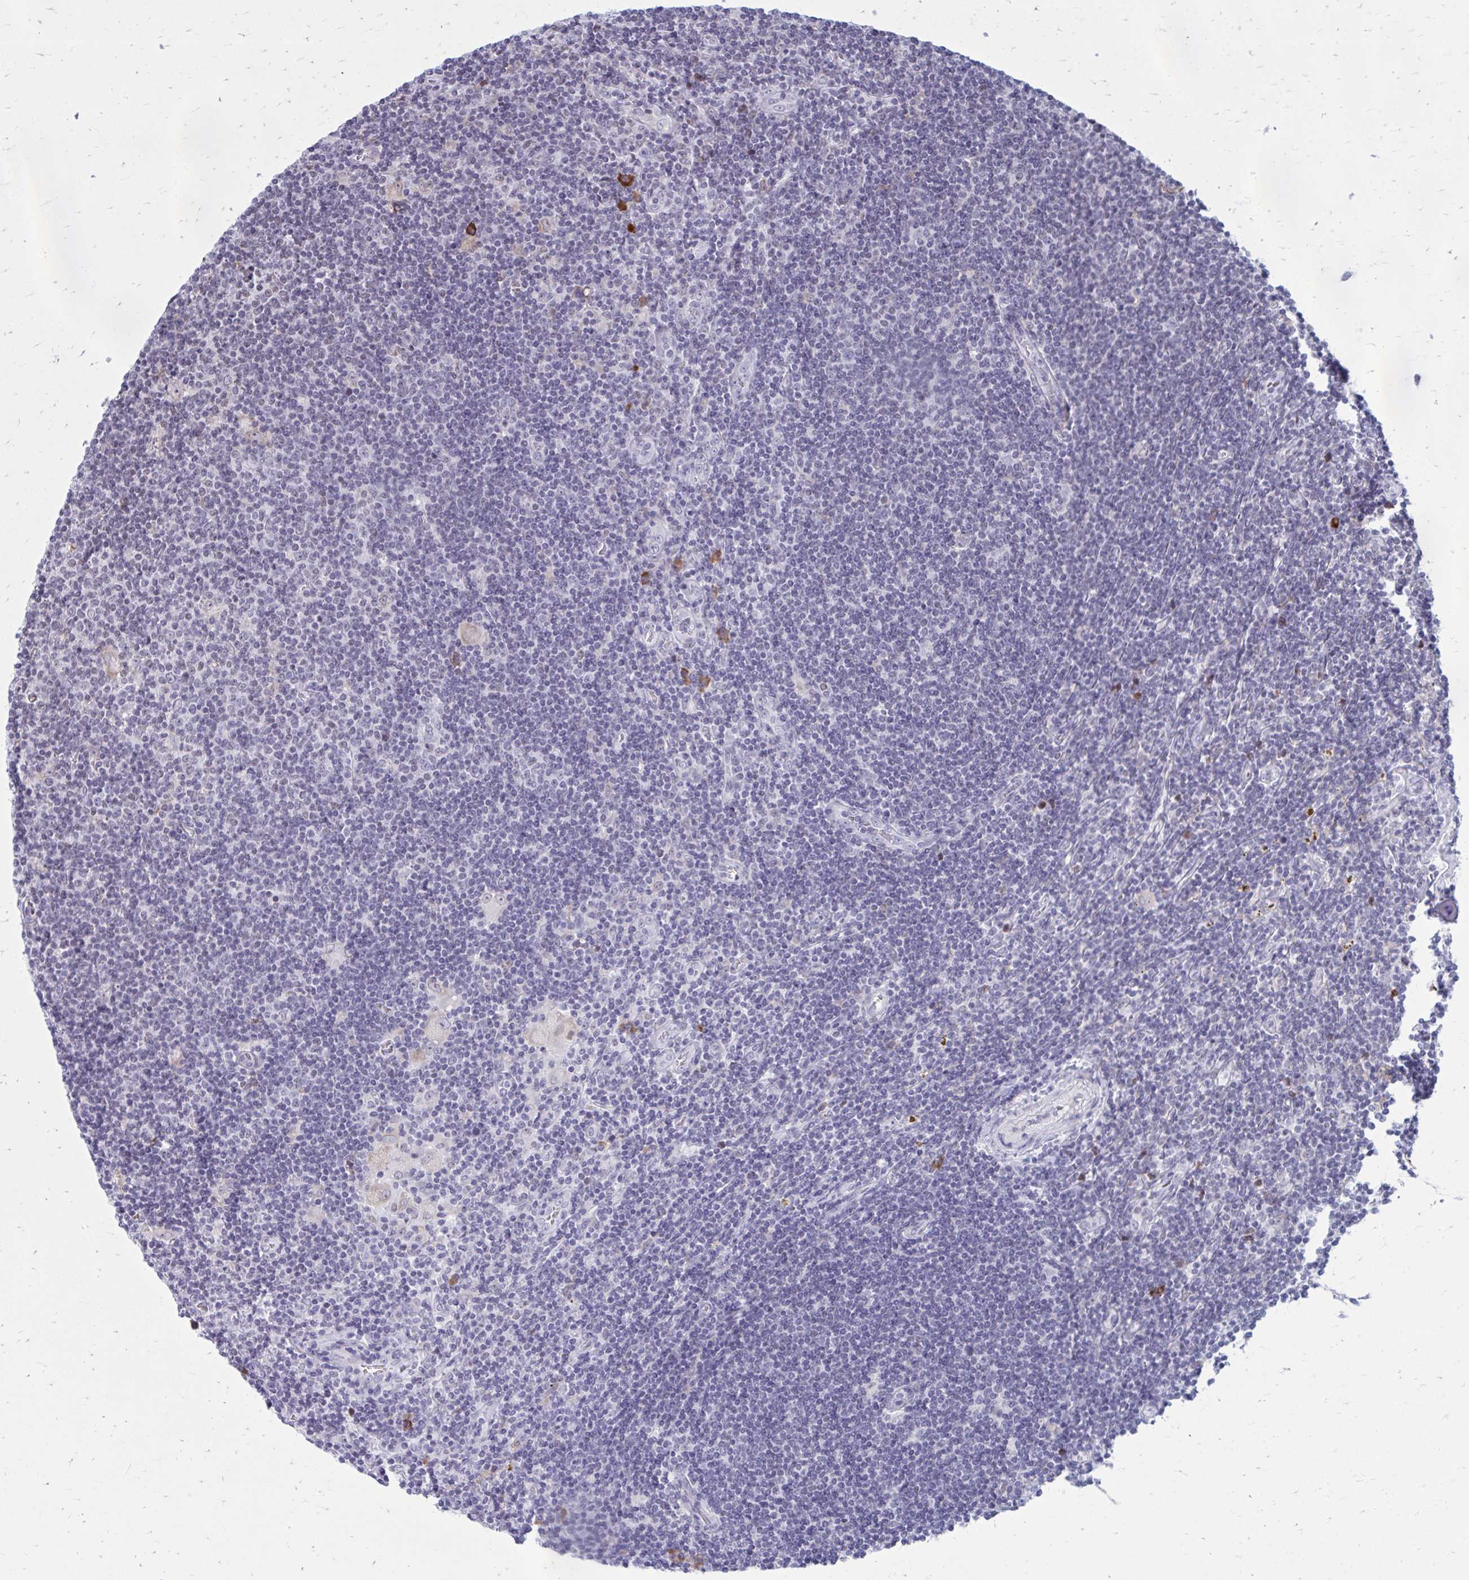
{"staining": {"intensity": "negative", "quantity": "none", "location": "none"}, "tissue": "lymphoma", "cell_type": "Tumor cells", "image_type": "cancer", "snomed": [{"axis": "morphology", "description": "Hodgkin's disease, NOS"}, {"axis": "topography", "description": "Lymph node"}], "caption": "IHC of Hodgkin's disease demonstrates no staining in tumor cells.", "gene": "PROSER1", "patient": {"sex": "male", "age": 40}}